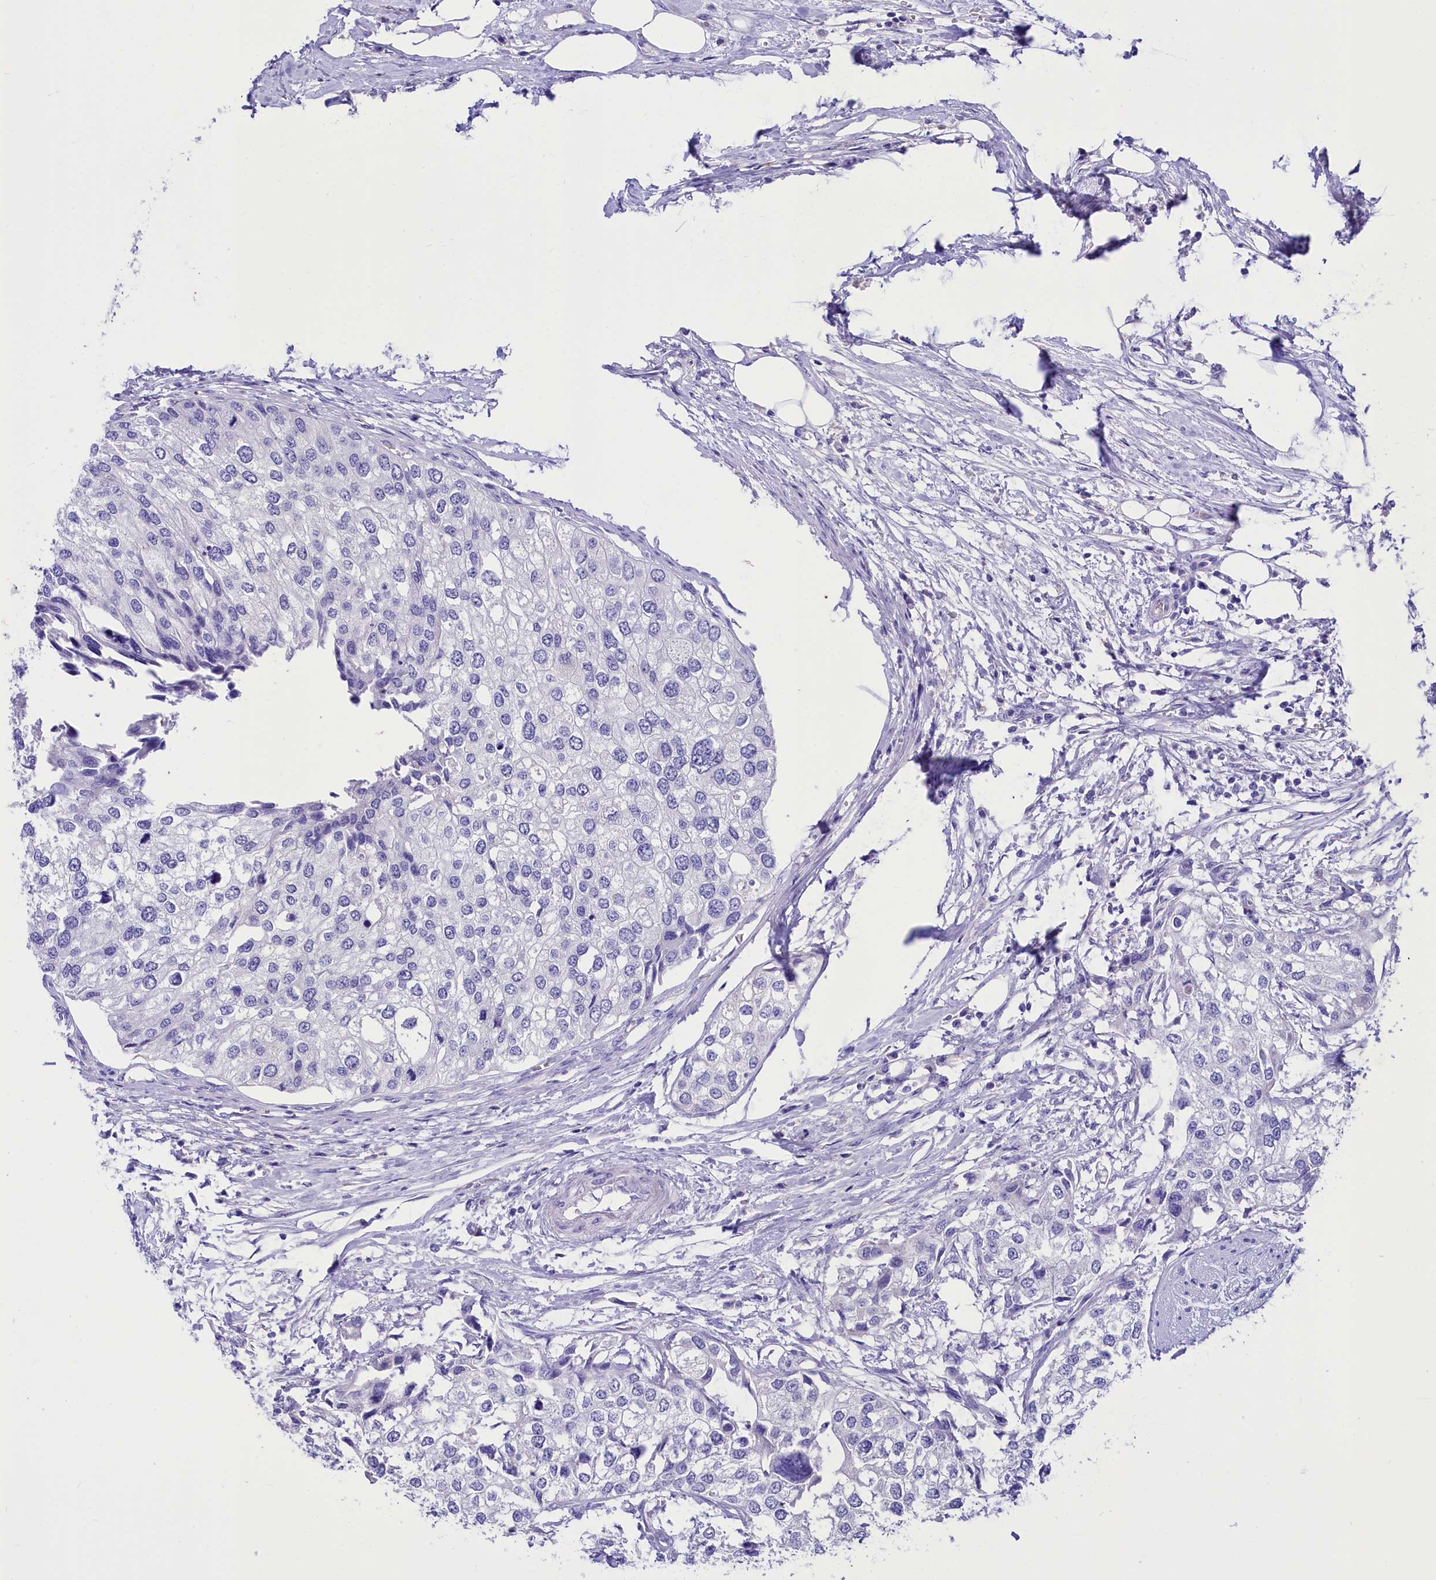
{"staining": {"intensity": "negative", "quantity": "none", "location": "none"}, "tissue": "urothelial cancer", "cell_type": "Tumor cells", "image_type": "cancer", "snomed": [{"axis": "morphology", "description": "Urothelial carcinoma, High grade"}, {"axis": "topography", "description": "Urinary bladder"}], "caption": "A photomicrograph of human high-grade urothelial carcinoma is negative for staining in tumor cells.", "gene": "TTC36", "patient": {"sex": "male", "age": 64}}